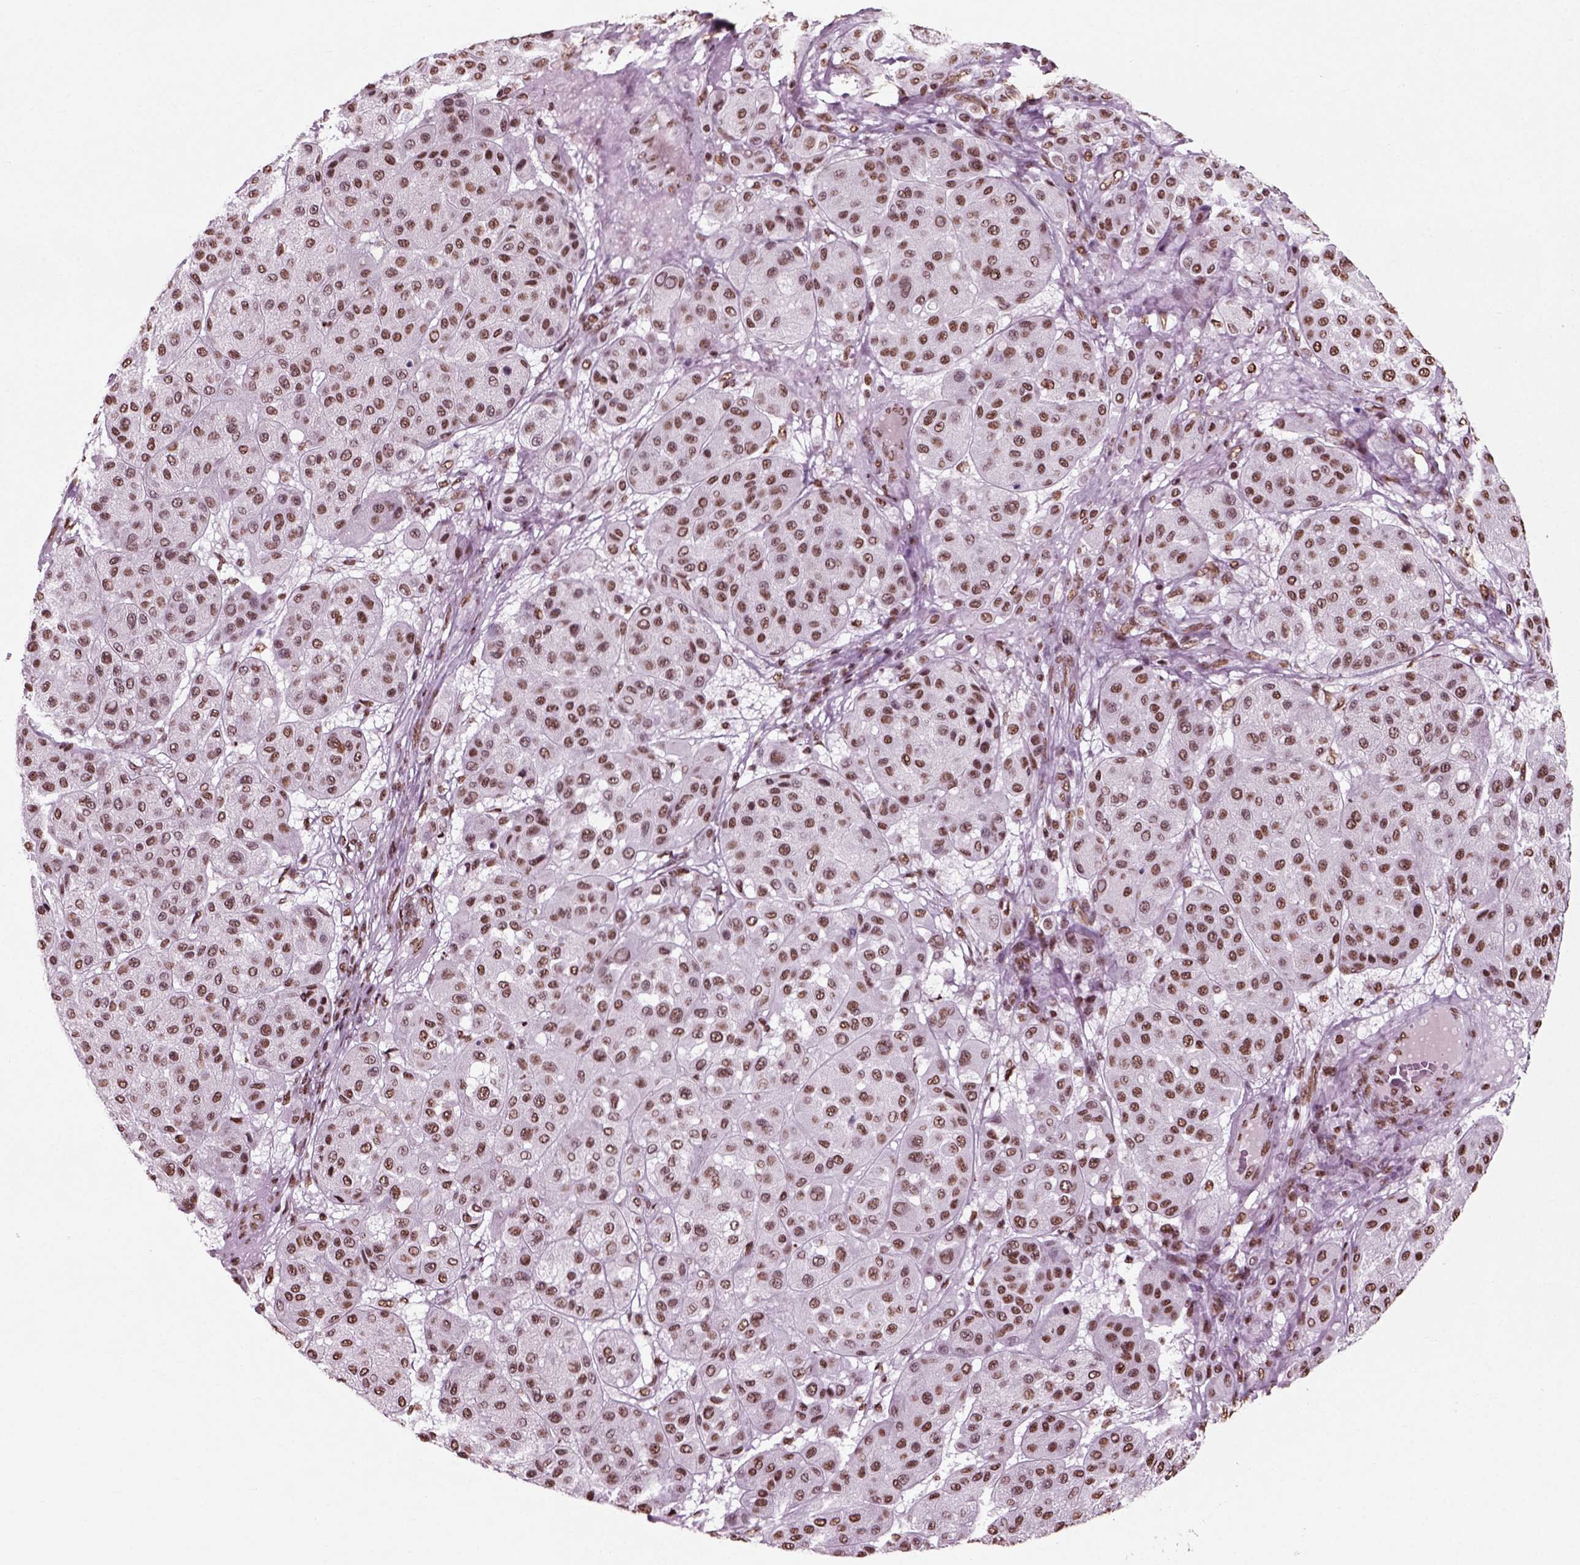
{"staining": {"intensity": "moderate", "quantity": ">75%", "location": "nuclear"}, "tissue": "melanoma", "cell_type": "Tumor cells", "image_type": "cancer", "snomed": [{"axis": "morphology", "description": "Malignant melanoma, Metastatic site"}, {"axis": "topography", "description": "Smooth muscle"}], "caption": "Protein analysis of melanoma tissue displays moderate nuclear staining in approximately >75% of tumor cells. (DAB (3,3'-diaminobenzidine) = brown stain, brightfield microscopy at high magnification).", "gene": "POLR1H", "patient": {"sex": "male", "age": 41}}